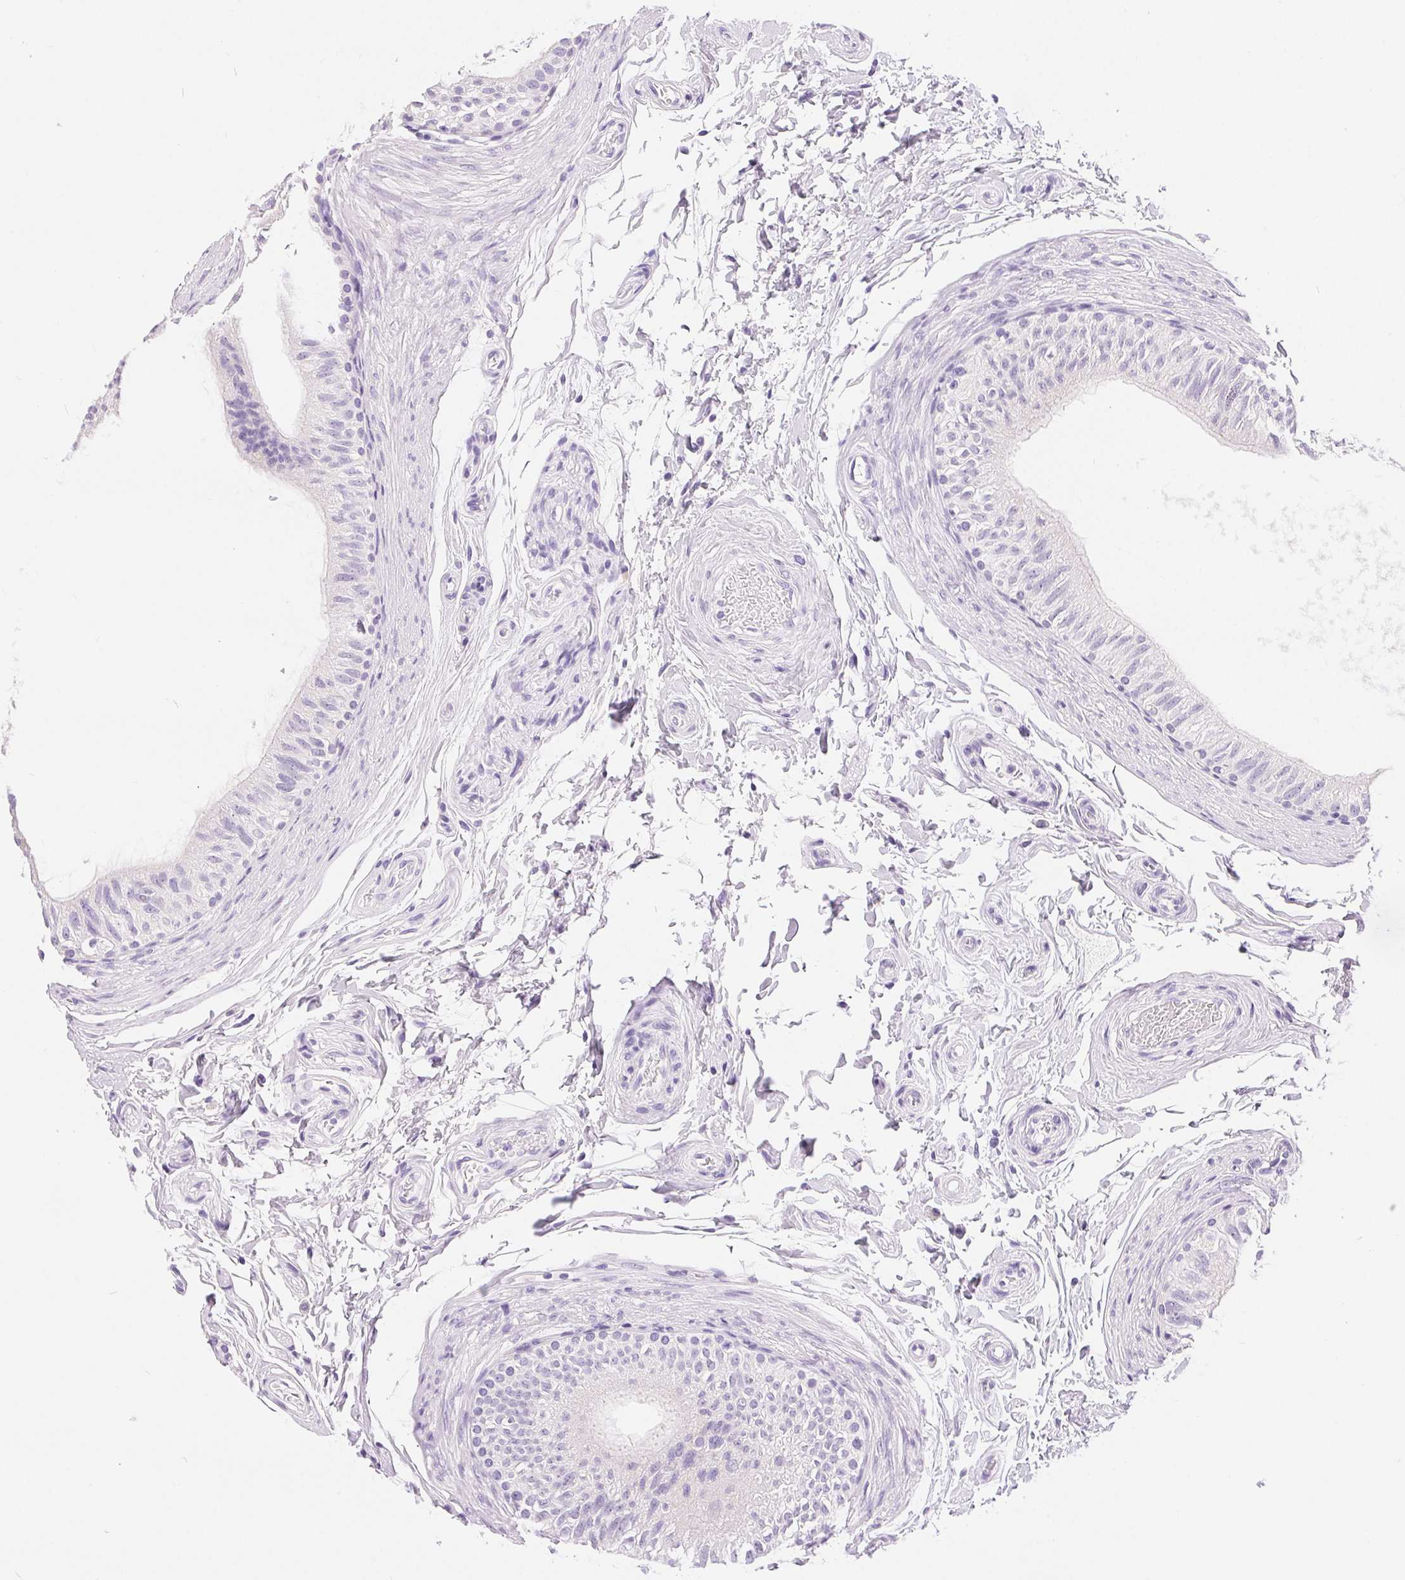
{"staining": {"intensity": "negative", "quantity": "none", "location": "none"}, "tissue": "epididymis", "cell_type": "Glandular cells", "image_type": "normal", "snomed": [{"axis": "morphology", "description": "Normal tissue, NOS"}, {"axis": "topography", "description": "Epididymis"}], "caption": "Protein analysis of normal epididymis exhibits no significant staining in glandular cells.", "gene": "XDH", "patient": {"sex": "male", "age": 36}}